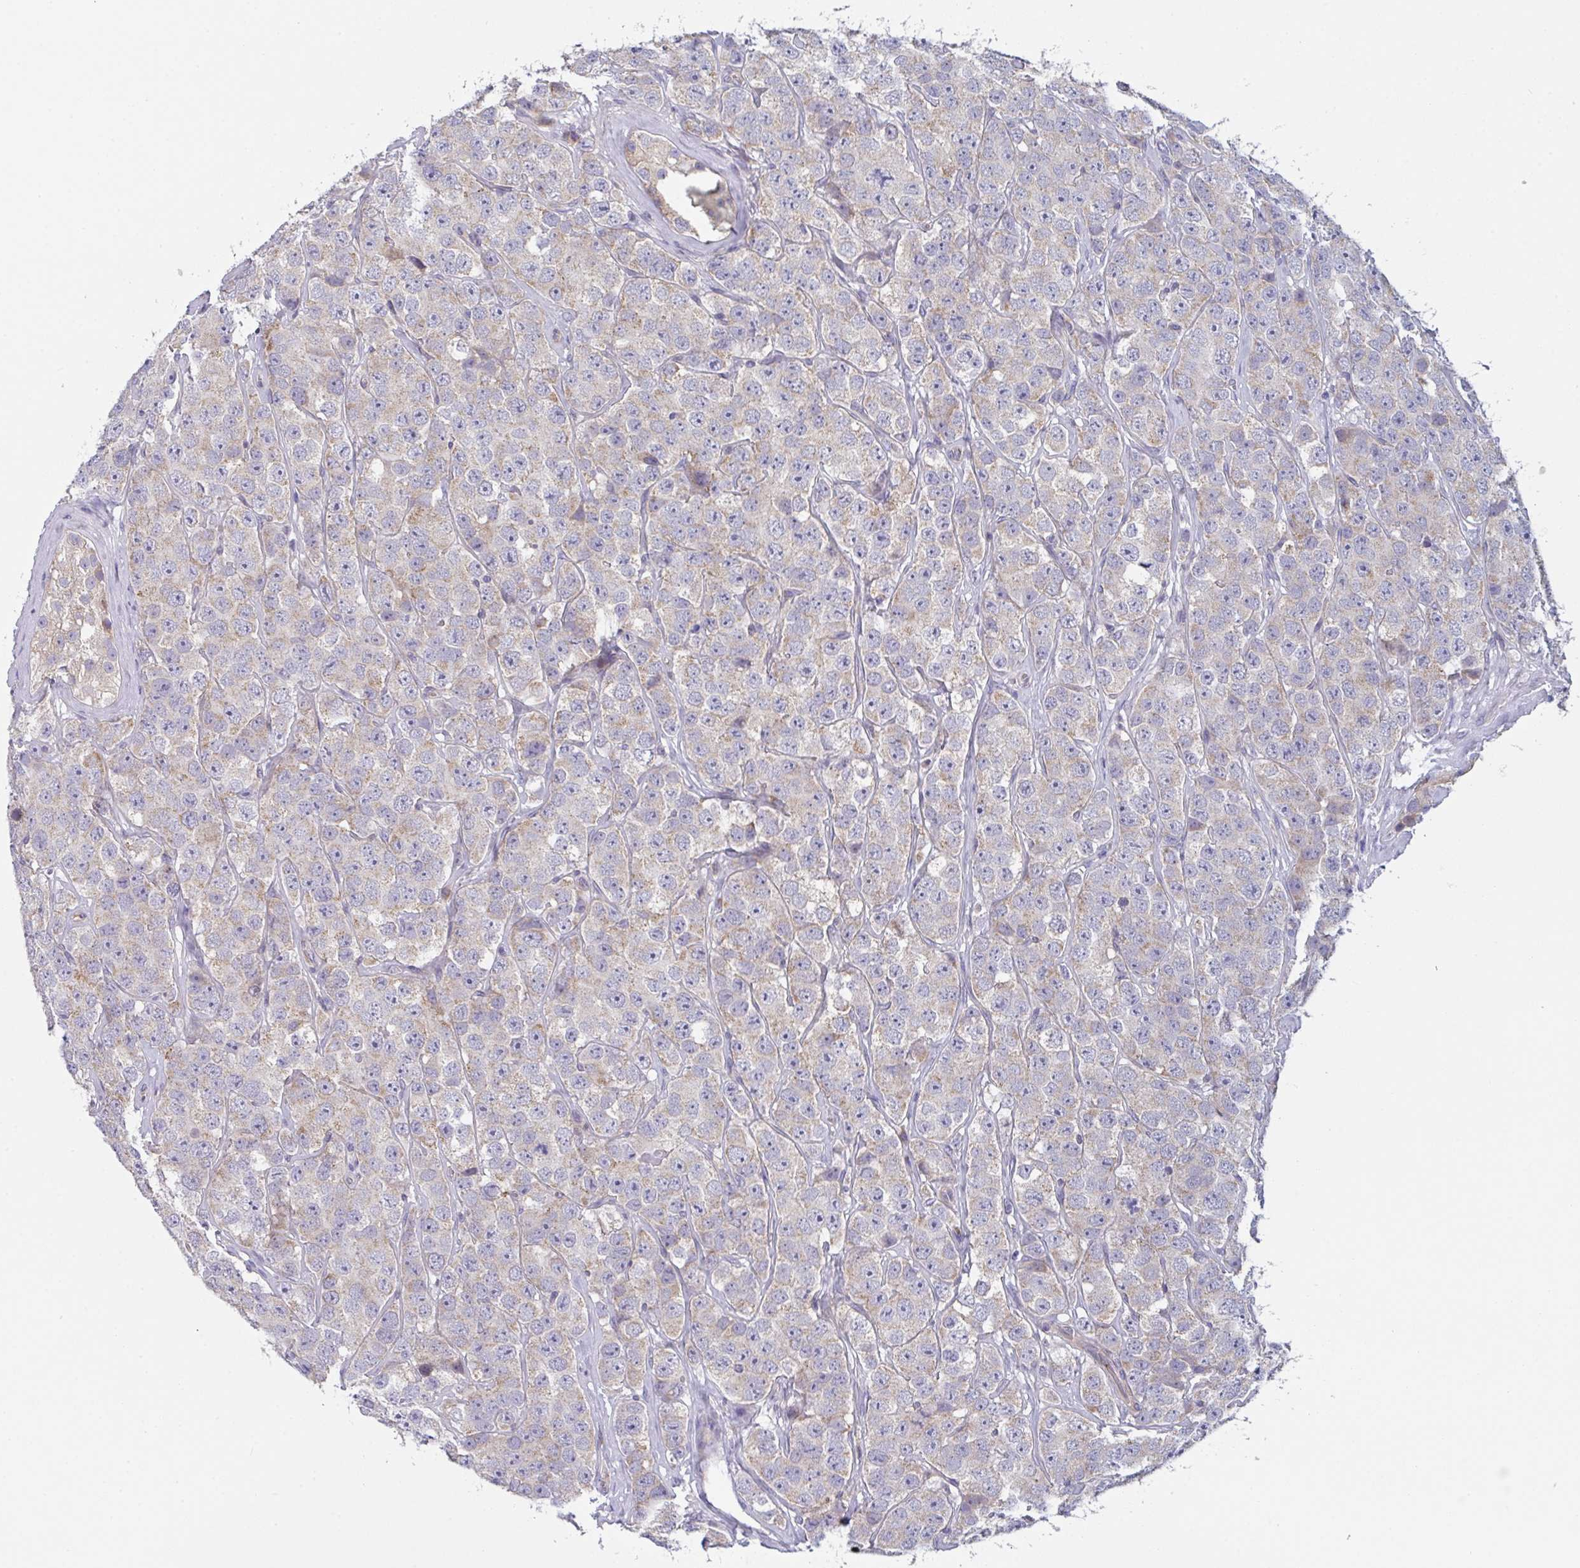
{"staining": {"intensity": "weak", "quantity": ">75%", "location": "cytoplasmic/membranous"}, "tissue": "testis cancer", "cell_type": "Tumor cells", "image_type": "cancer", "snomed": [{"axis": "morphology", "description": "Seminoma, NOS"}, {"axis": "topography", "description": "Testis"}], "caption": "A brown stain labels weak cytoplasmic/membranous positivity of a protein in human testis seminoma tumor cells.", "gene": "MRPS2", "patient": {"sex": "male", "age": 28}}